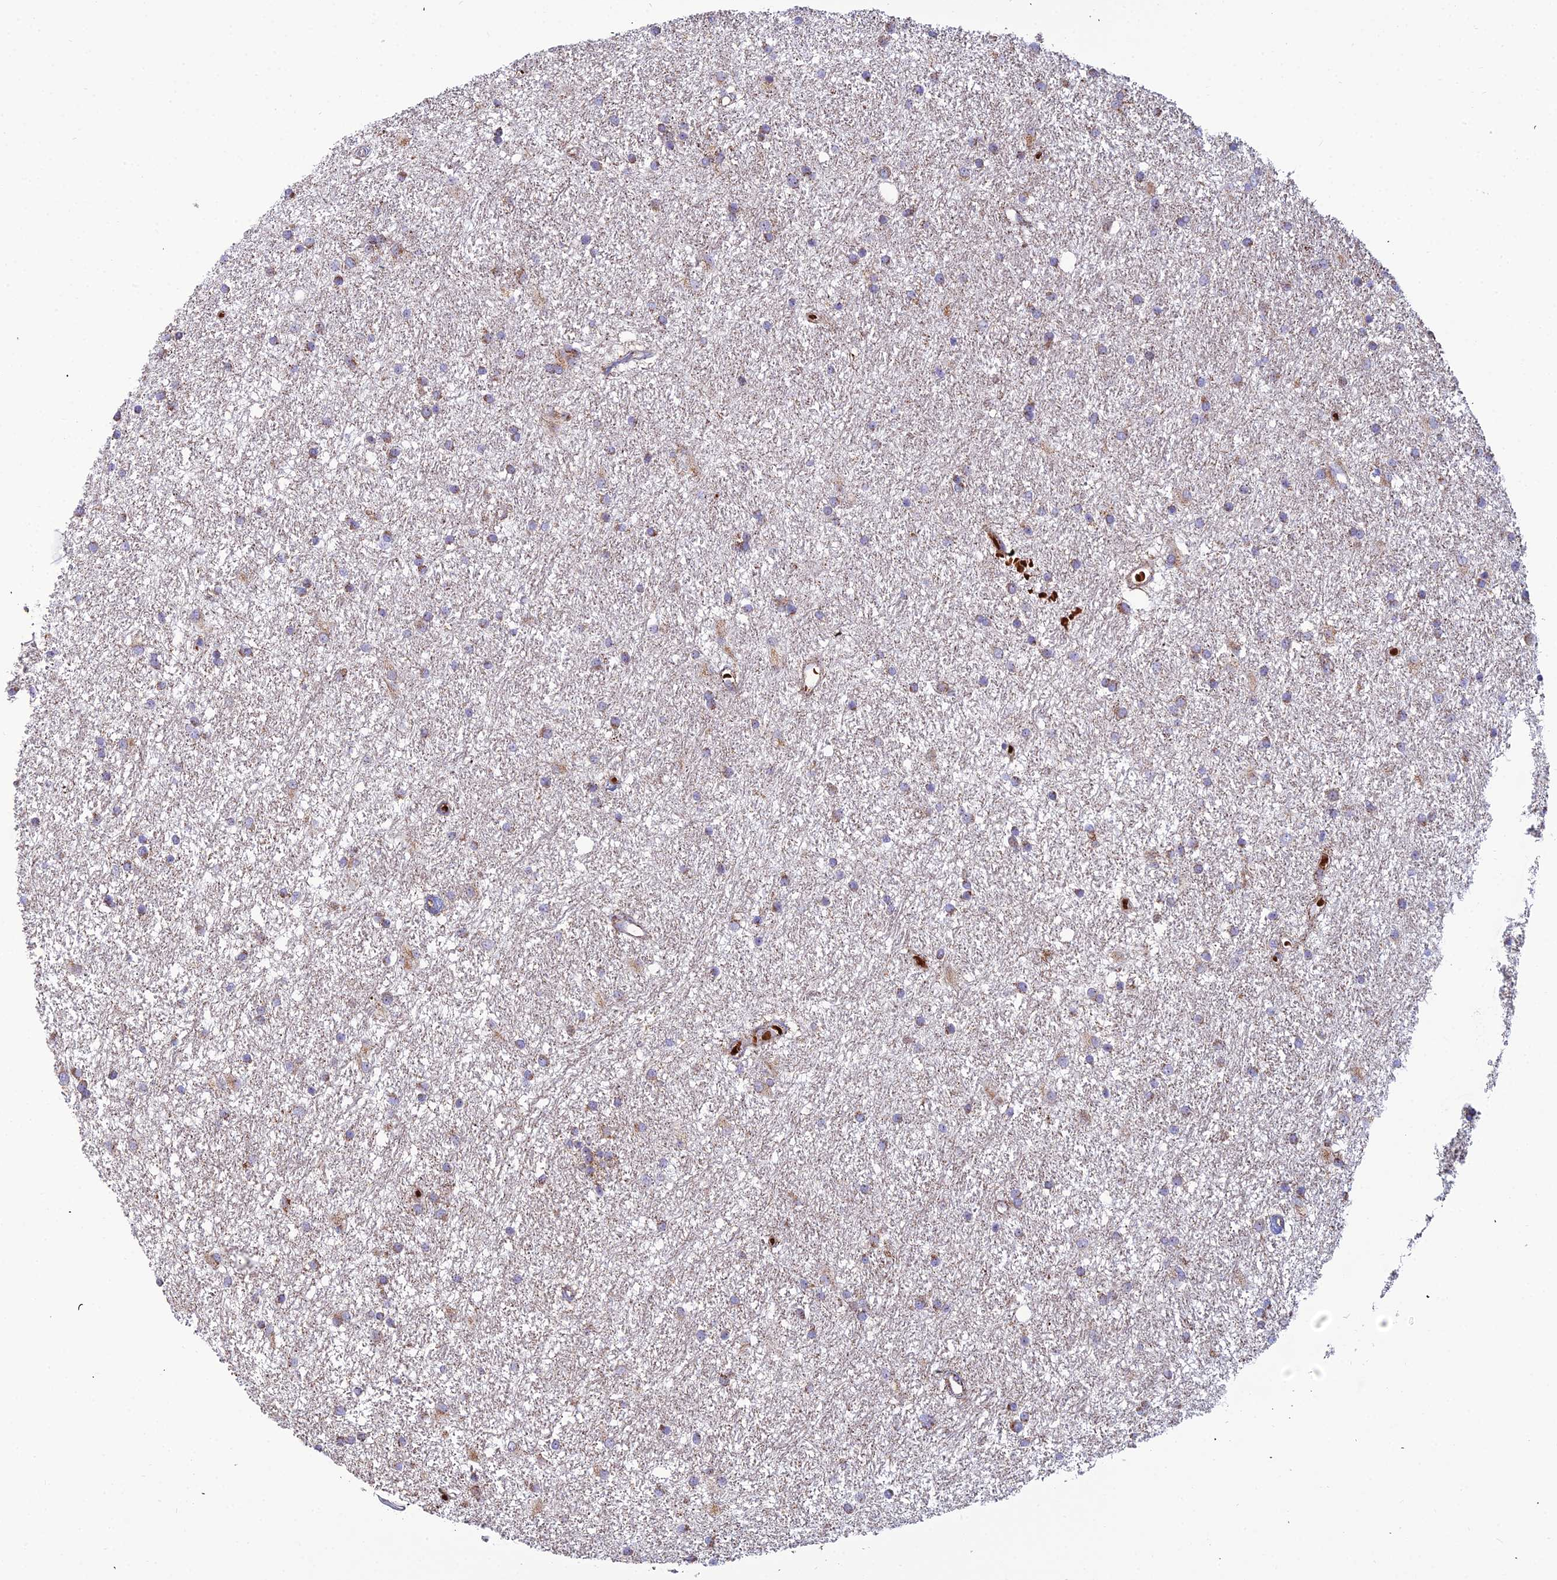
{"staining": {"intensity": "weak", "quantity": ">75%", "location": "cytoplasmic/membranous"}, "tissue": "glioma", "cell_type": "Tumor cells", "image_type": "cancer", "snomed": [{"axis": "morphology", "description": "Glioma, malignant, High grade"}, {"axis": "topography", "description": "Brain"}], "caption": "Protein staining demonstrates weak cytoplasmic/membranous expression in approximately >75% of tumor cells in glioma.", "gene": "SLC35F4", "patient": {"sex": "male", "age": 77}}